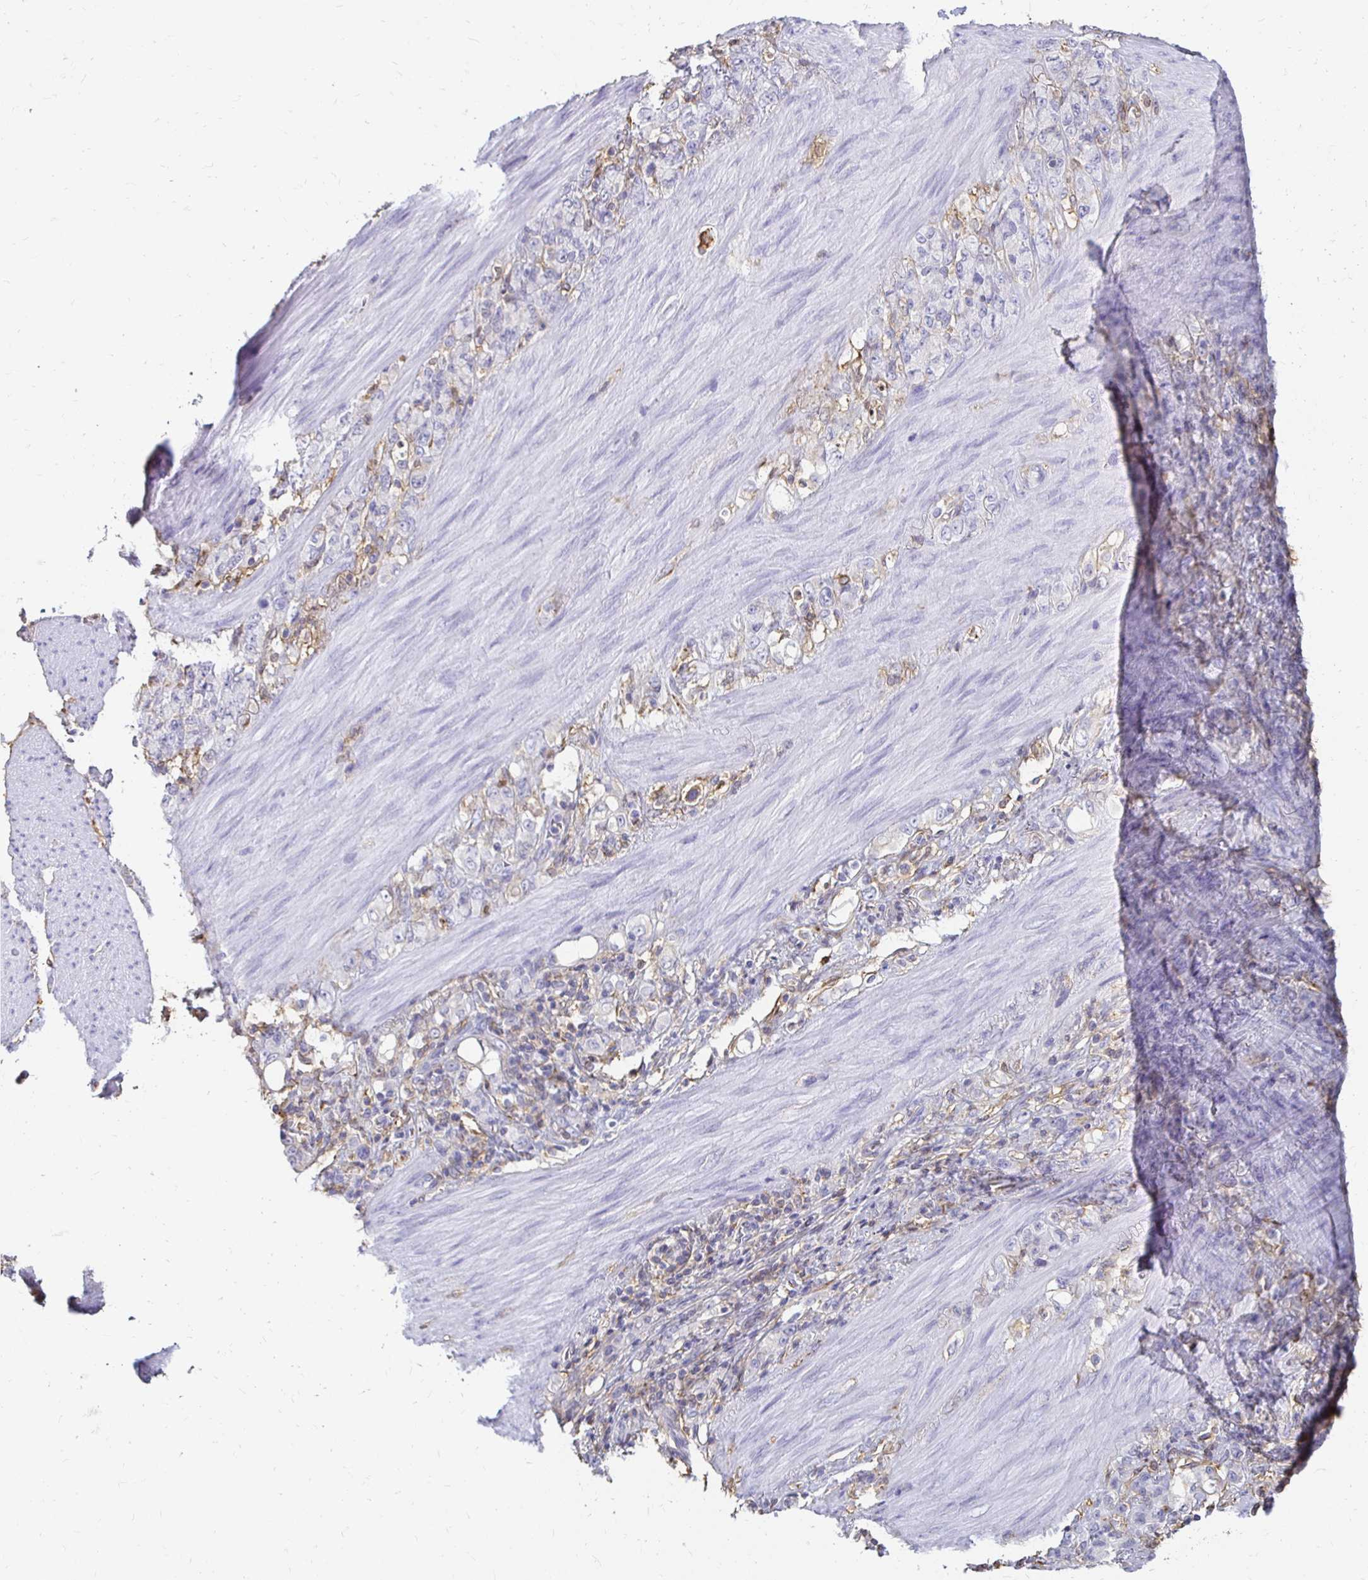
{"staining": {"intensity": "weak", "quantity": "<25%", "location": "cytoplasmic/membranous"}, "tissue": "stomach cancer", "cell_type": "Tumor cells", "image_type": "cancer", "snomed": [{"axis": "morphology", "description": "Normal tissue, NOS"}, {"axis": "morphology", "description": "Adenocarcinoma, NOS"}, {"axis": "topography", "description": "Stomach"}], "caption": "DAB immunohistochemical staining of stomach adenocarcinoma shows no significant staining in tumor cells. Nuclei are stained in blue.", "gene": "TAS1R3", "patient": {"sex": "female", "age": 79}}